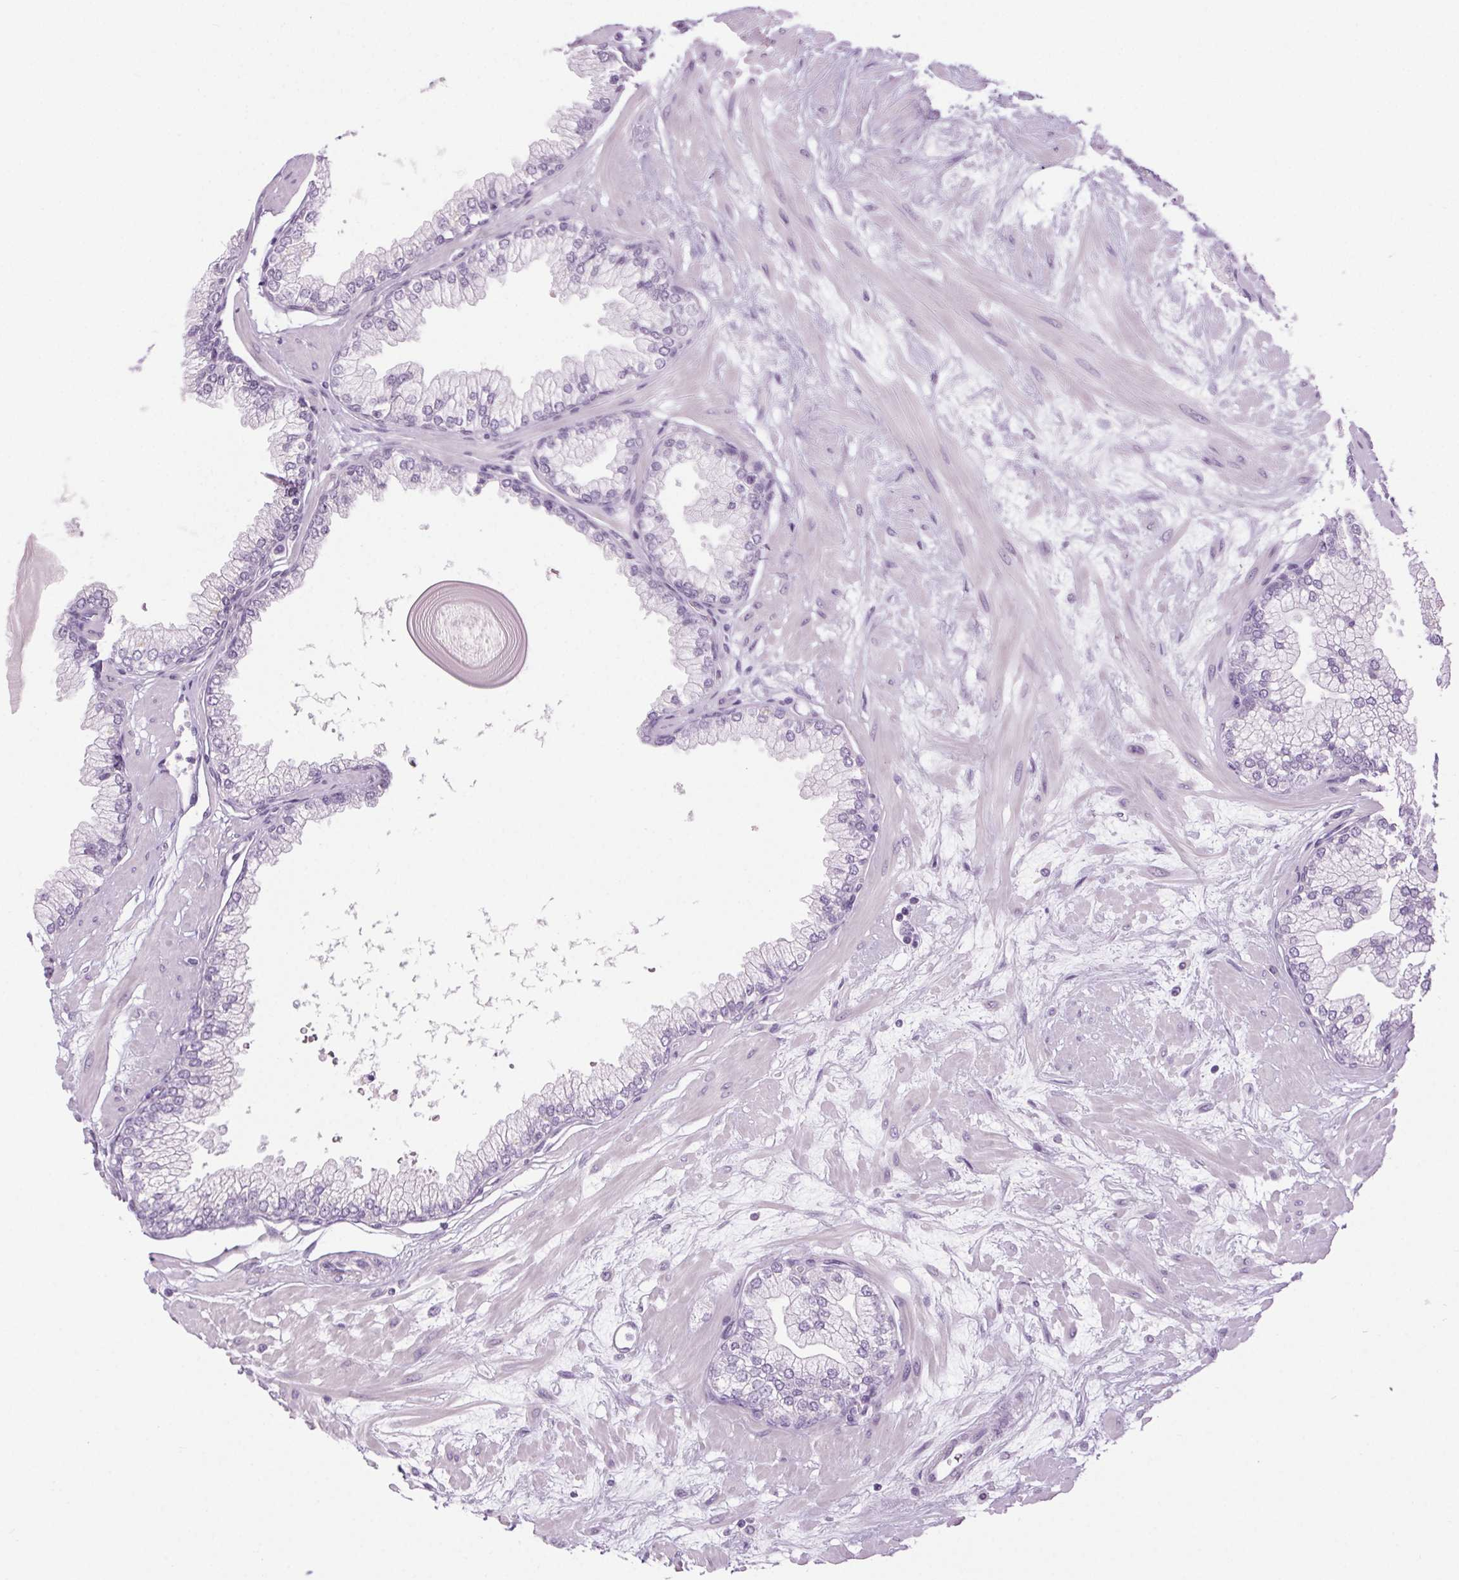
{"staining": {"intensity": "negative", "quantity": "none", "location": "none"}, "tissue": "prostate", "cell_type": "Glandular cells", "image_type": "normal", "snomed": [{"axis": "morphology", "description": "Normal tissue, NOS"}, {"axis": "topography", "description": "Prostate"}, {"axis": "topography", "description": "Peripheral nerve tissue"}], "caption": "This is an immunohistochemistry (IHC) histopathology image of unremarkable prostate. There is no staining in glandular cells.", "gene": "LRP2", "patient": {"sex": "male", "age": 61}}